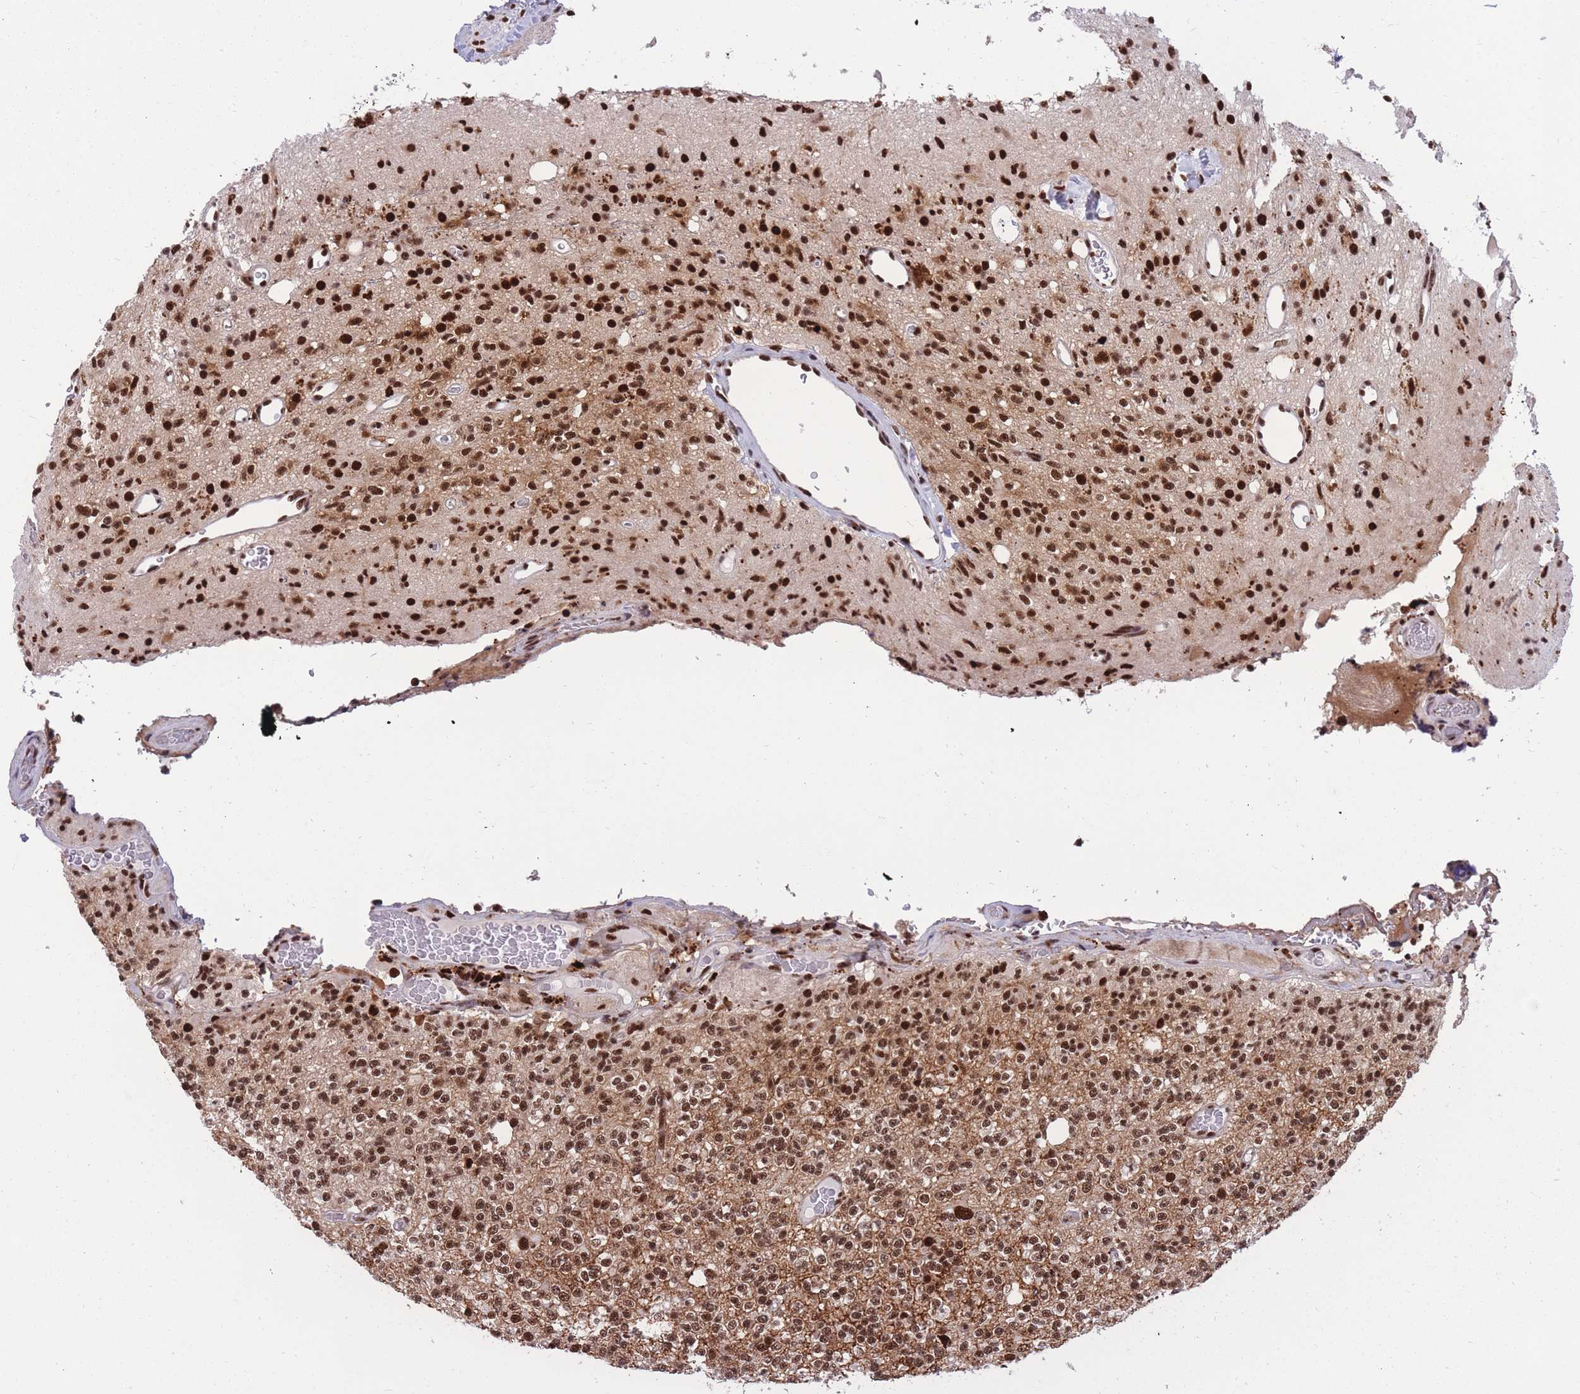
{"staining": {"intensity": "strong", "quantity": ">75%", "location": "nuclear"}, "tissue": "glioma", "cell_type": "Tumor cells", "image_type": "cancer", "snomed": [{"axis": "morphology", "description": "Glioma, malignant, High grade"}, {"axis": "topography", "description": "Brain"}], "caption": "Immunohistochemistry of human glioma exhibits high levels of strong nuclear staining in about >75% of tumor cells.", "gene": "PRPF19", "patient": {"sex": "male", "age": 34}}